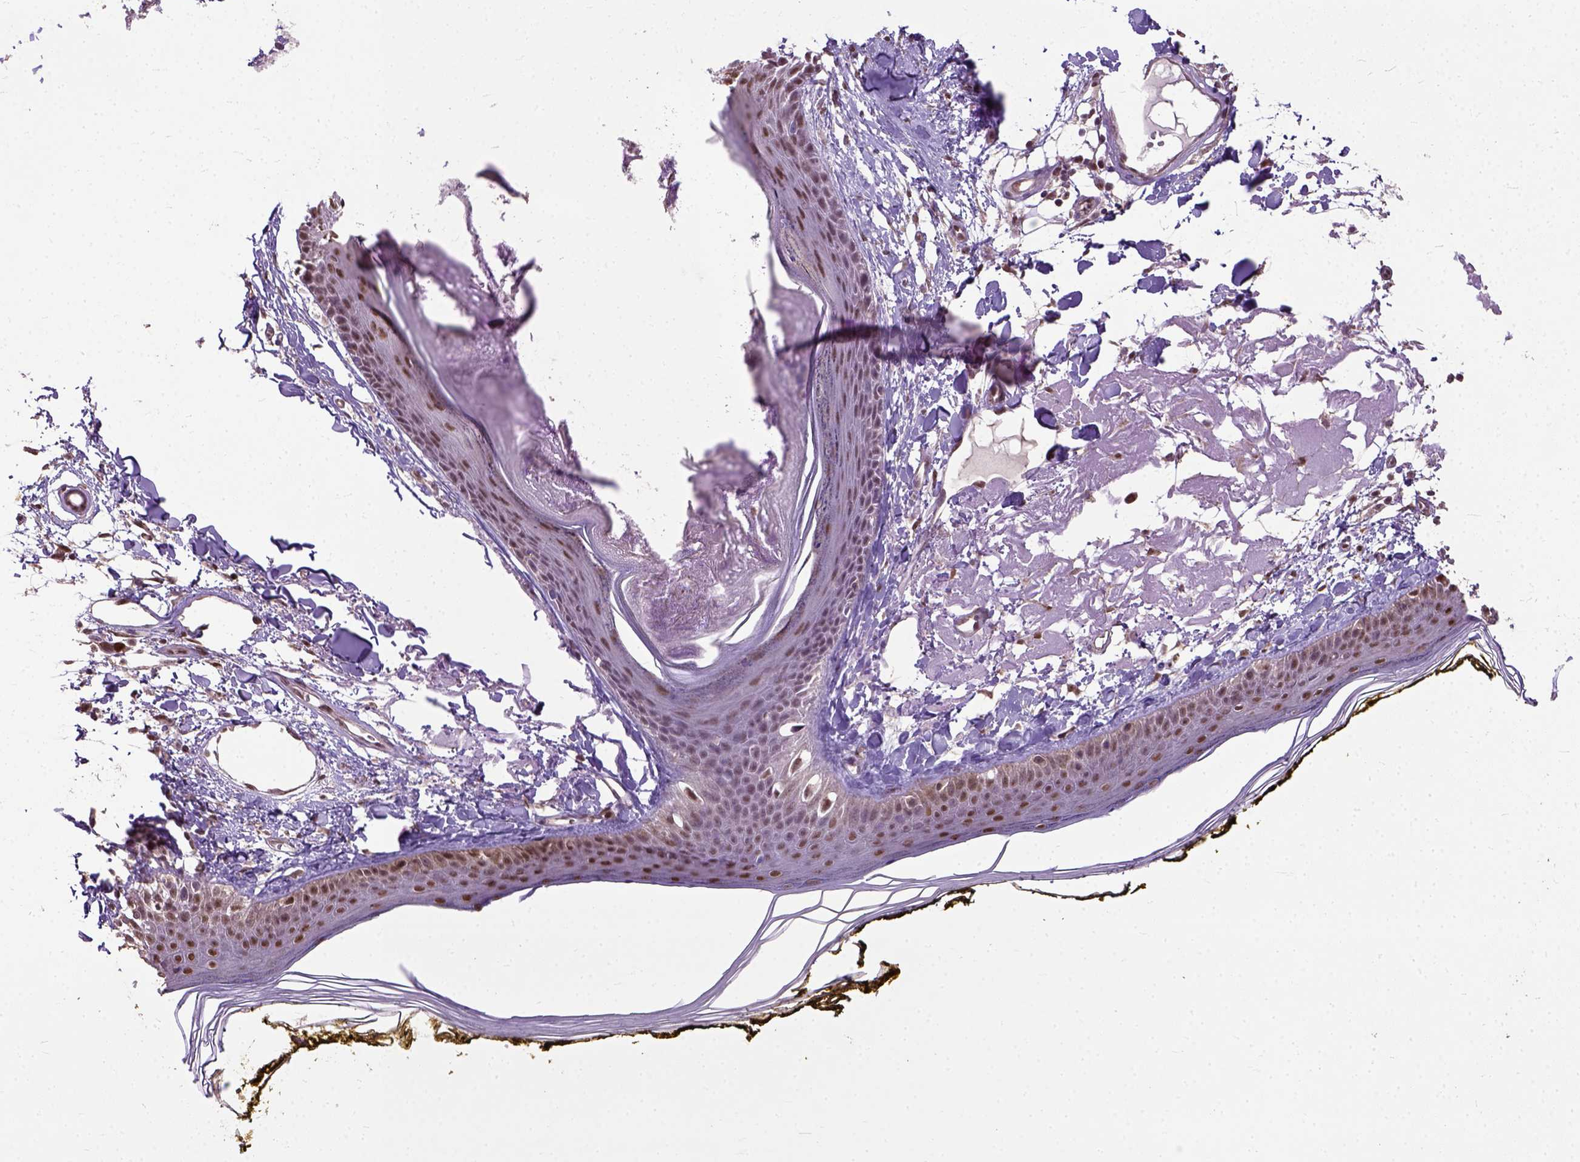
{"staining": {"intensity": "moderate", "quantity": ">75%", "location": "nuclear"}, "tissue": "skin", "cell_type": "Fibroblasts", "image_type": "normal", "snomed": [{"axis": "morphology", "description": "Normal tissue, NOS"}, {"axis": "topography", "description": "Skin"}], "caption": "Immunohistochemical staining of unremarkable skin exhibits medium levels of moderate nuclear positivity in approximately >75% of fibroblasts.", "gene": "UBA3", "patient": {"sex": "male", "age": 76}}